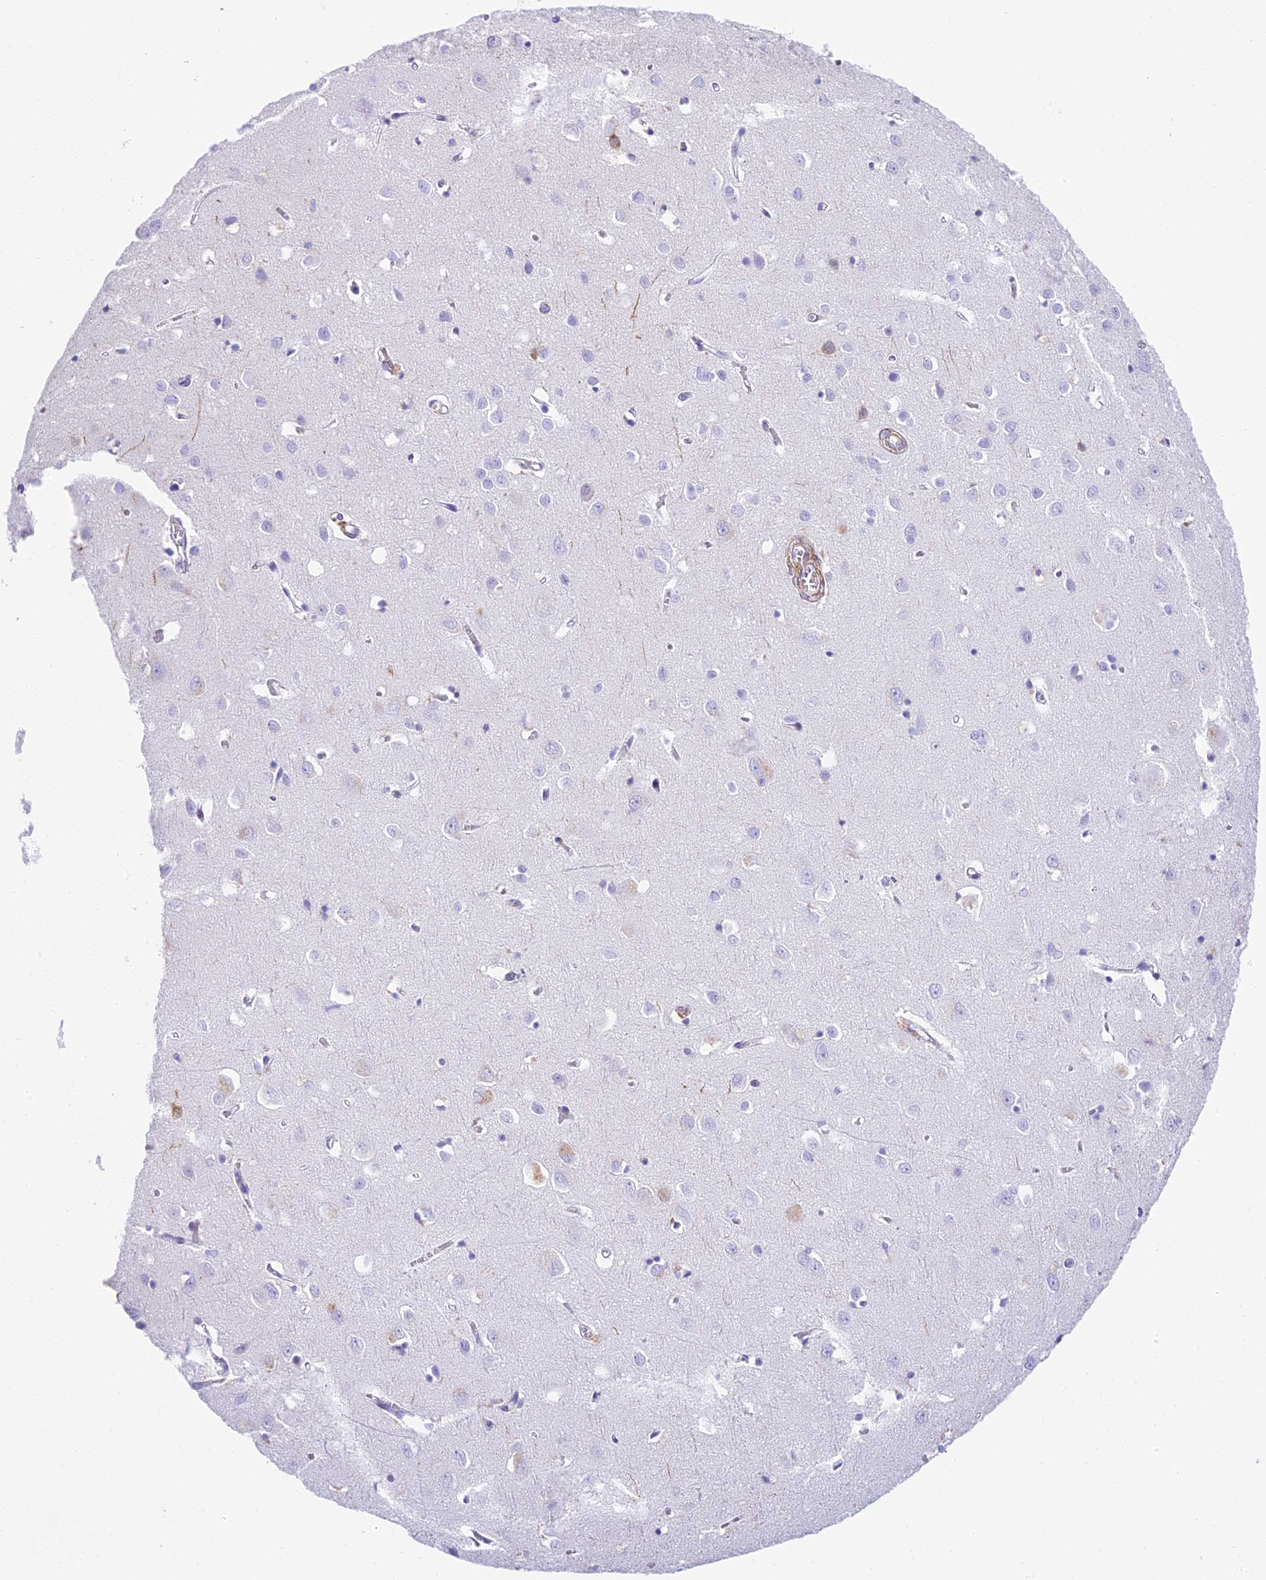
{"staining": {"intensity": "negative", "quantity": "none", "location": "none"}, "tissue": "cerebral cortex", "cell_type": "Endothelial cells", "image_type": "normal", "snomed": [{"axis": "morphology", "description": "Normal tissue, NOS"}, {"axis": "topography", "description": "Cerebral cortex"}], "caption": "This is an IHC photomicrograph of unremarkable cerebral cortex. There is no expression in endothelial cells.", "gene": "HOMER3", "patient": {"sex": "female", "age": 64}}